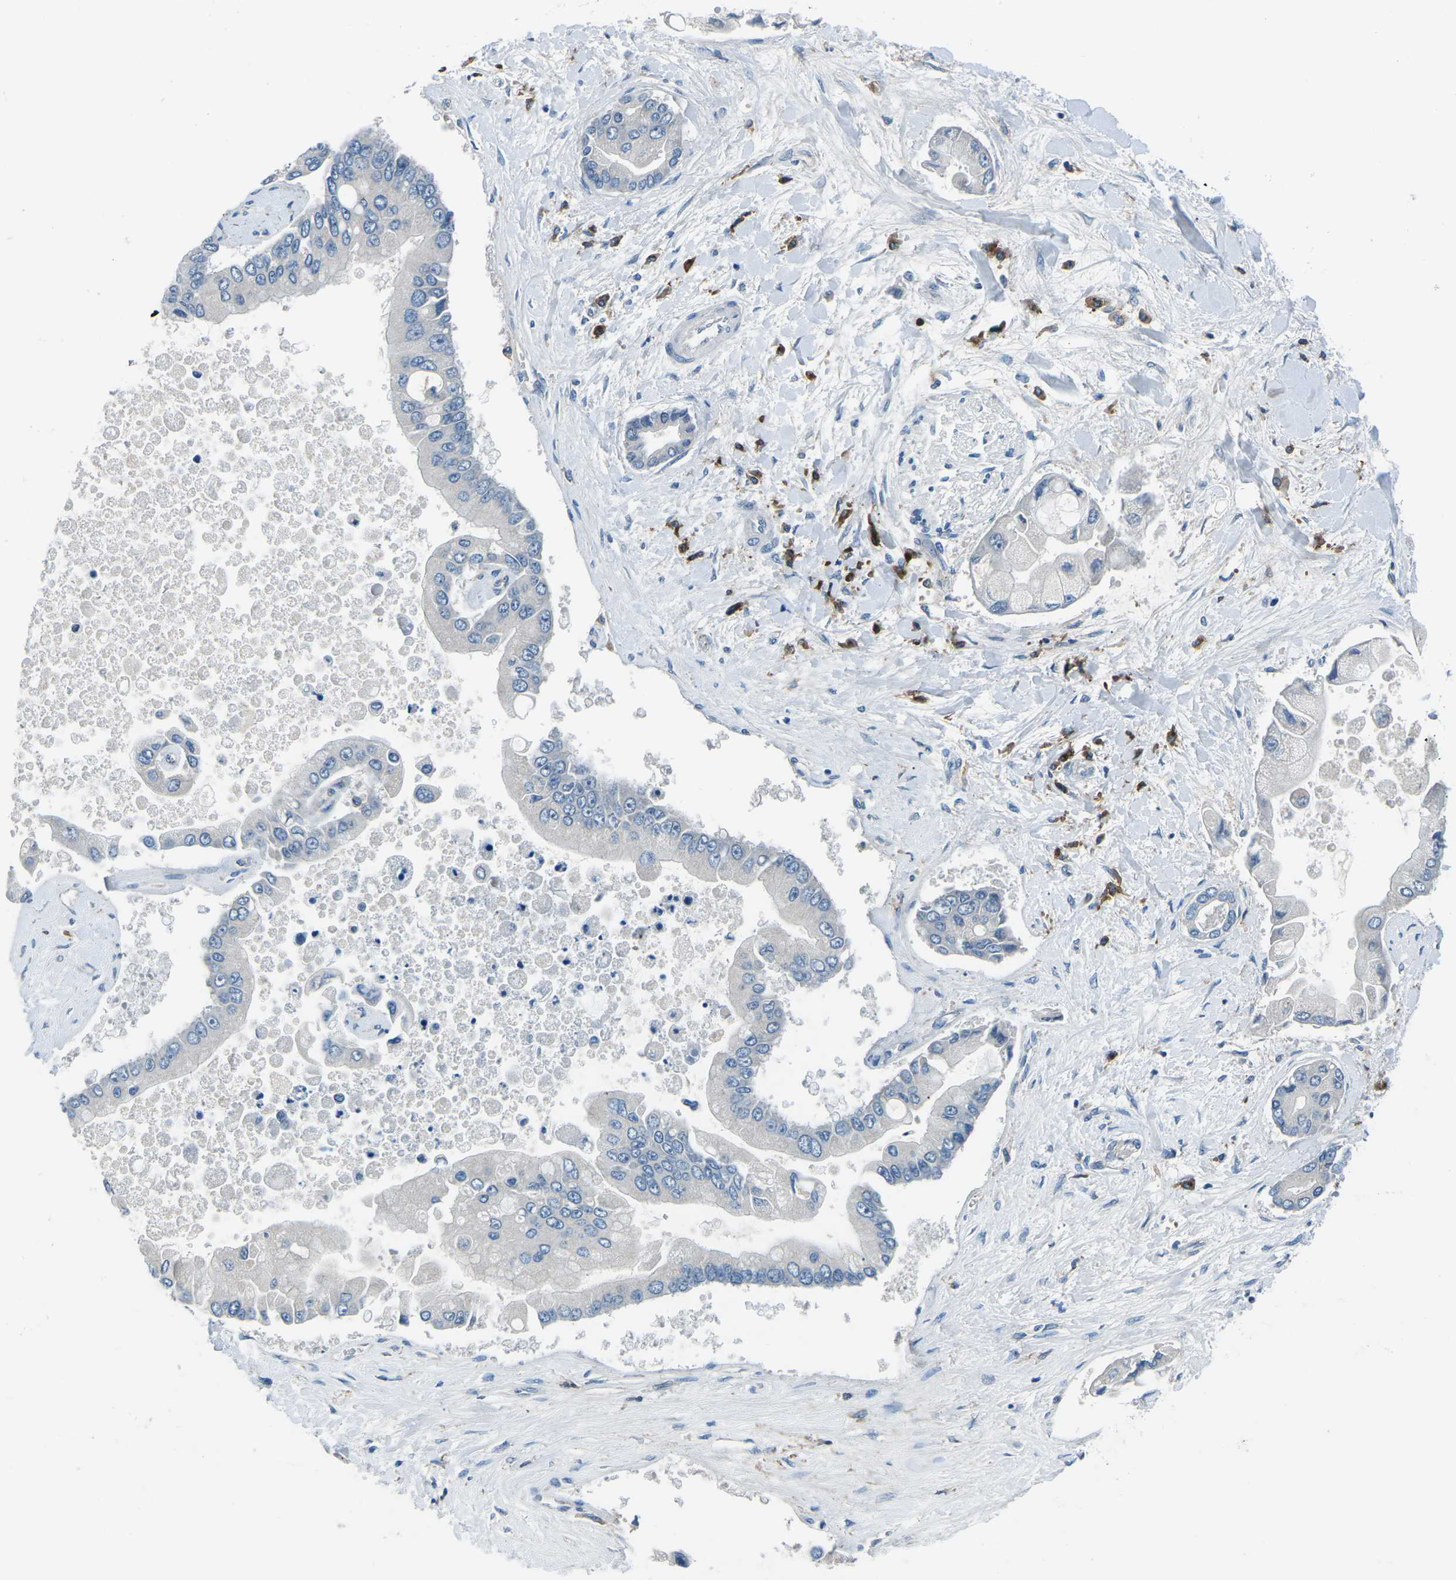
{"staining": {"intensity": "negative", "quantity": "none", "location": "none"}, "tissue": "liver cancer", "cell_type": "Tumor cells", "image_type": "cancer", "snomed": [{"axis": "morphology", "description": "Cholangiocarcinoma"}, {"axis": "topography", "description": "Liver"}], "caption": "Human cholangiocarcinoma (liver) stained for a protein using IHC reveals no staining in tumor cells.", "gene": "CD1D", "patient": {"sex": "male", "age": 50}}